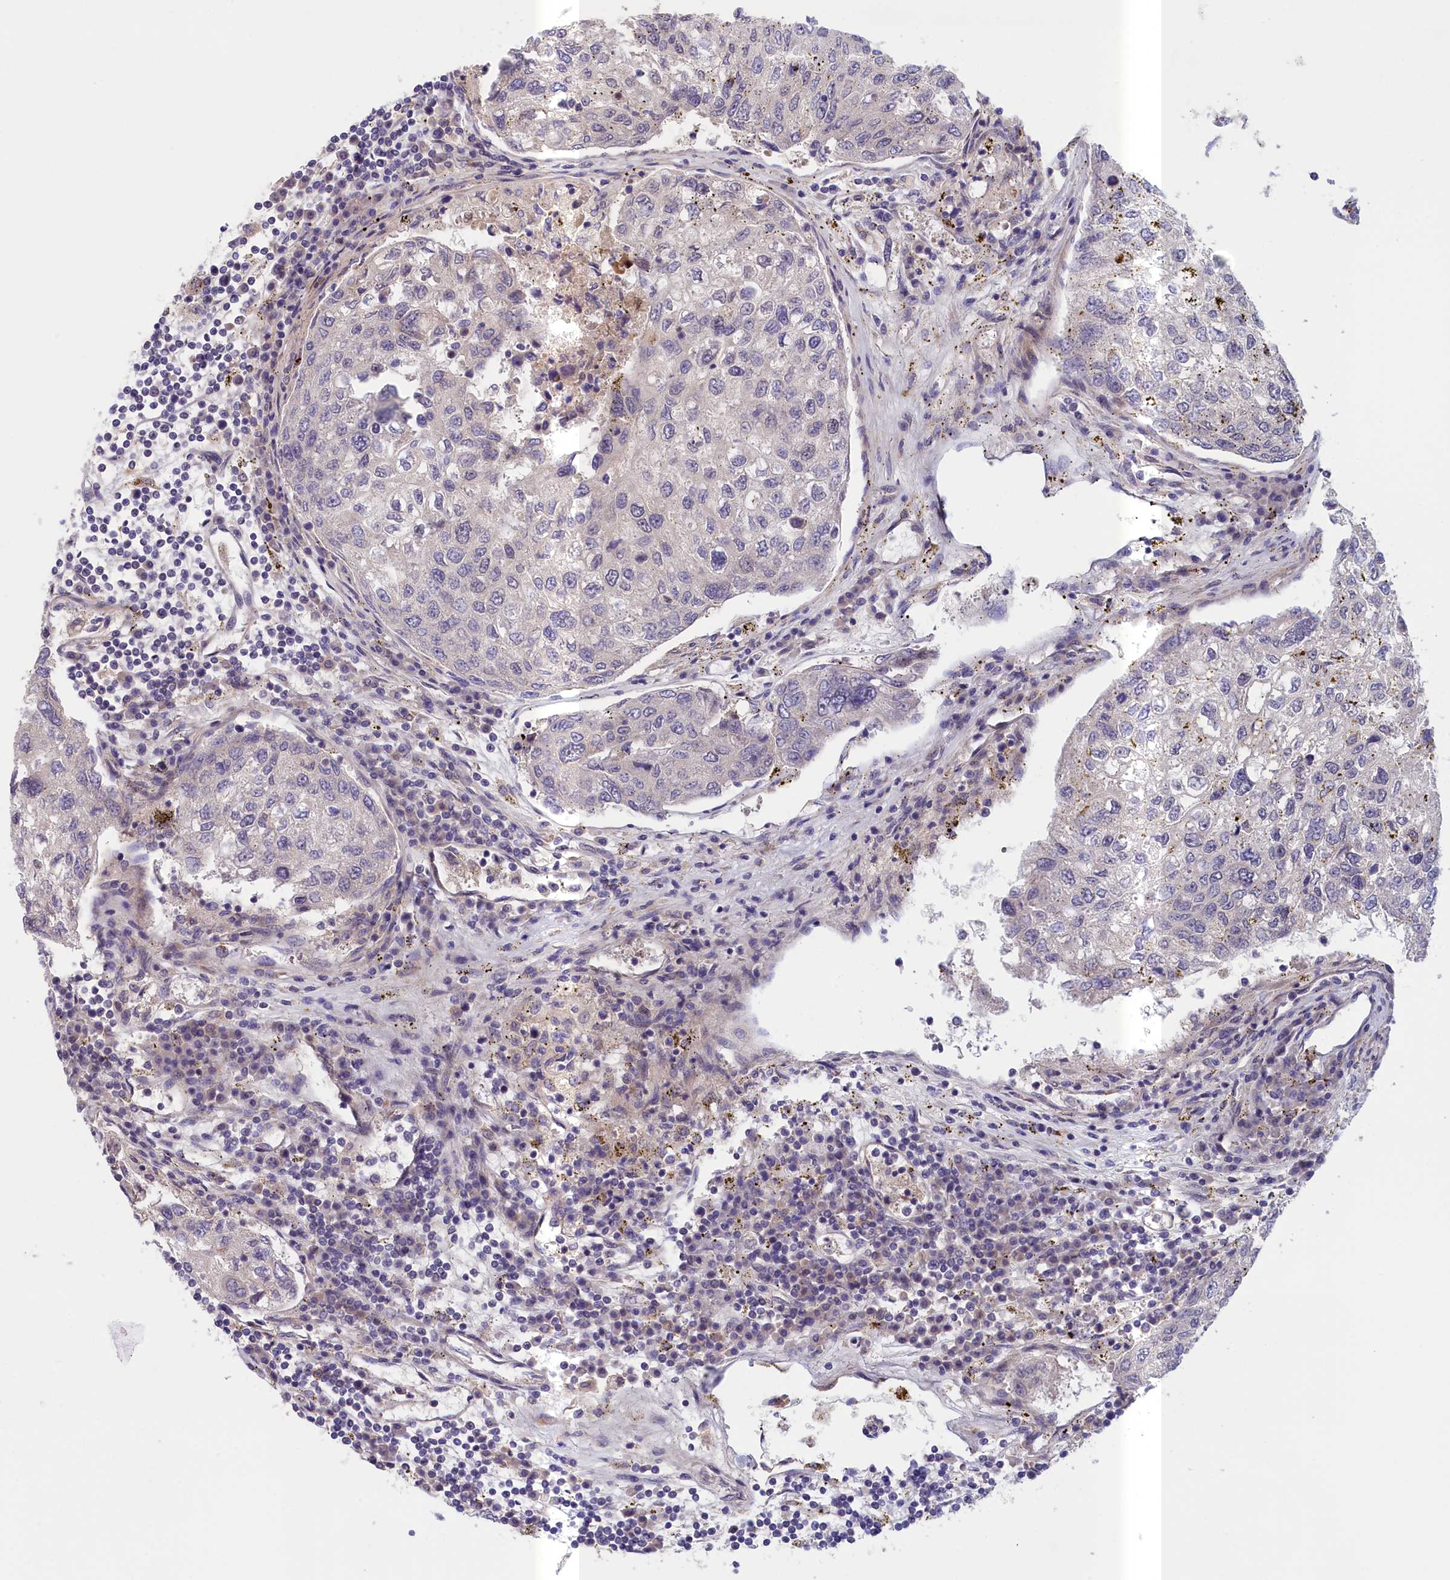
{"staining": {"intensity": "negative", "quantity": "none", "location": "none"}, "tissue": "urothelial cancer", "cell_type": "Tumor cells", "image_type": "cancer", "snomed": [{"axis": "morphology", "description": "Urothelial carcinoma, High grade"}, {"axis": "topography", "description": "Lymph node"}, {"axis": "topography", "description": "Urinary bladder"}], "caption": "IHC micrograph of neoplastic tissue: urothelial carcinoma (high-grade) stained with DAB exhibits no significant protein positivity in tumor cells.", "gene": "IGFALS", "patient": {"sex": "male", "age": 51}}